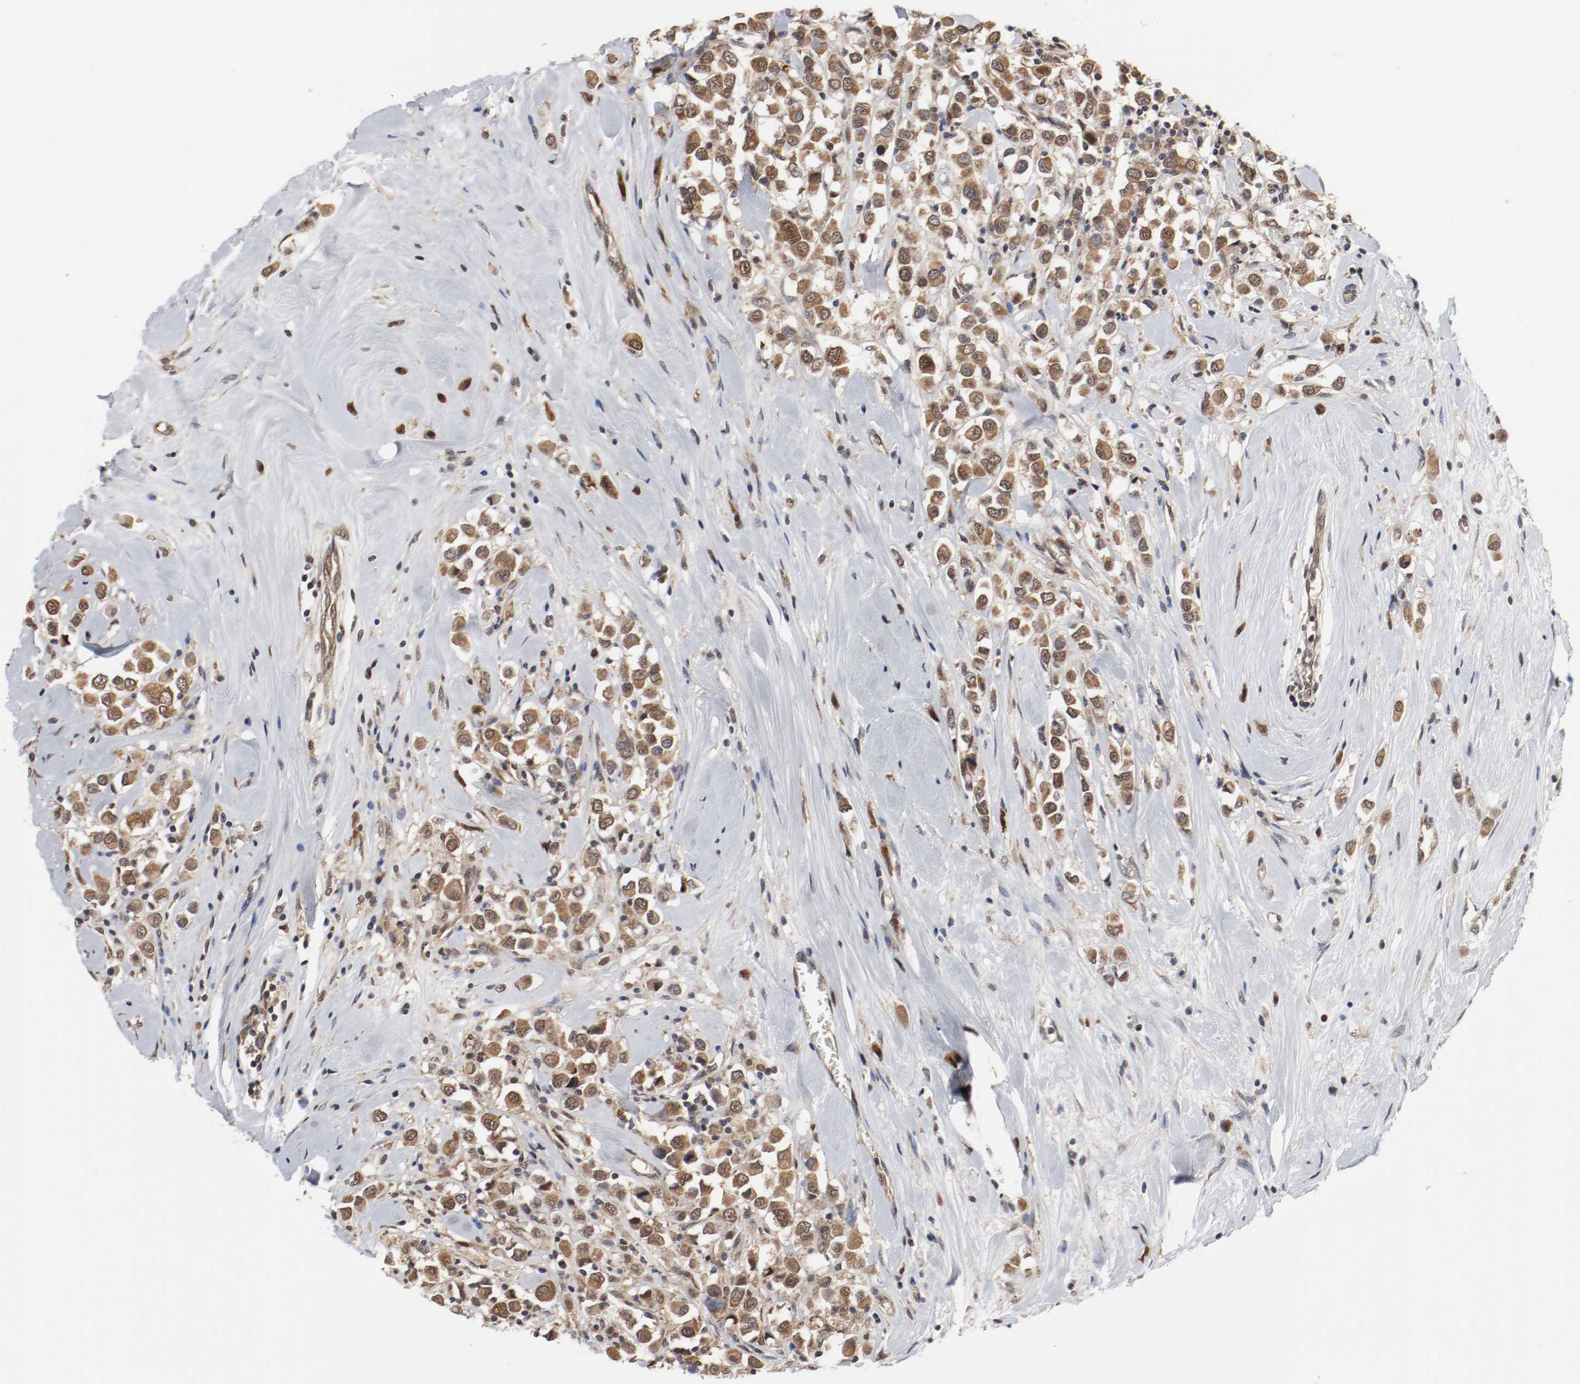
{"staining": {"intensity": "moderate", "quantity": ">75%", "location": "cytoplasmic/membranous,nuclear"}, "tissue": "breast cancer", "cell_type": "Tumor cells", "image_type": "cancer", "snomed": [{"axis": "morphology", "description": "Duct carcinoma"}, {"axis": "topography", "description": "Breast"}], "caption": "The image shows a brown stain indicating the presence of a protein in the cytoplasmic/membranous and nuclear of tumor cells in intraductal carcinoma (breast).", "gene": "AFG3L2", "patient": {"sex": "female", "age": 61}}